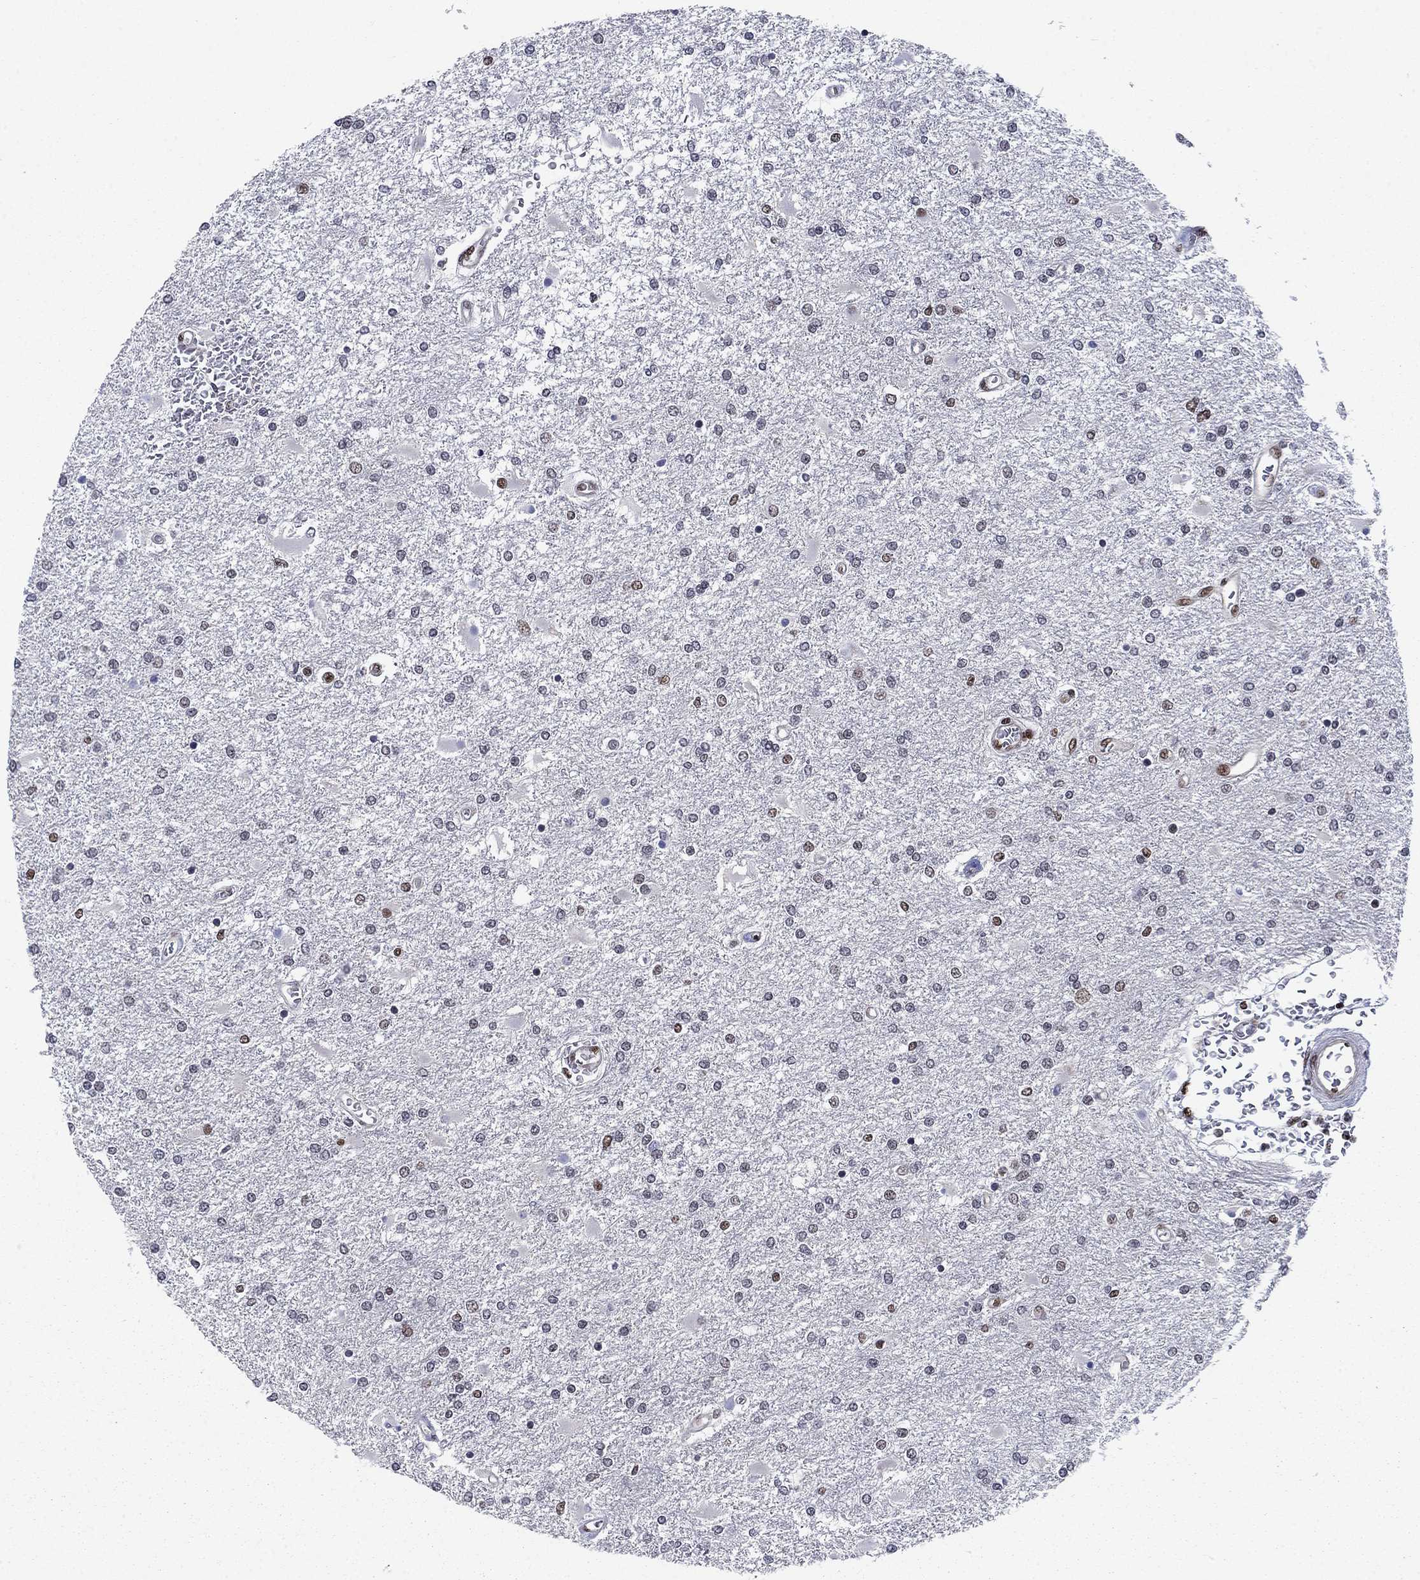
{"staining": {"intensity": "moderate", "quantity": "<25%", "location": "nuclear"}, "tissue": "glioma", "cell_type": "Tumor cells", "image_type": "cancer", "snomed": [{"axis": "morphology", "description": "Glioma, malignant, High grade"}, {"axis": "topography", "description": "Cerebral cortex"}], "caption": "Protein staining shows moderate nuclear expression in about <25% of tumor cells in high-grade glioma (malignant). (DAB (3,3'-diaminobenzidine) = brown stain, brightfield microscopy at high magnification).", "gene": "RPRD1B", "patient": {"sex": "male", "age": 79}}